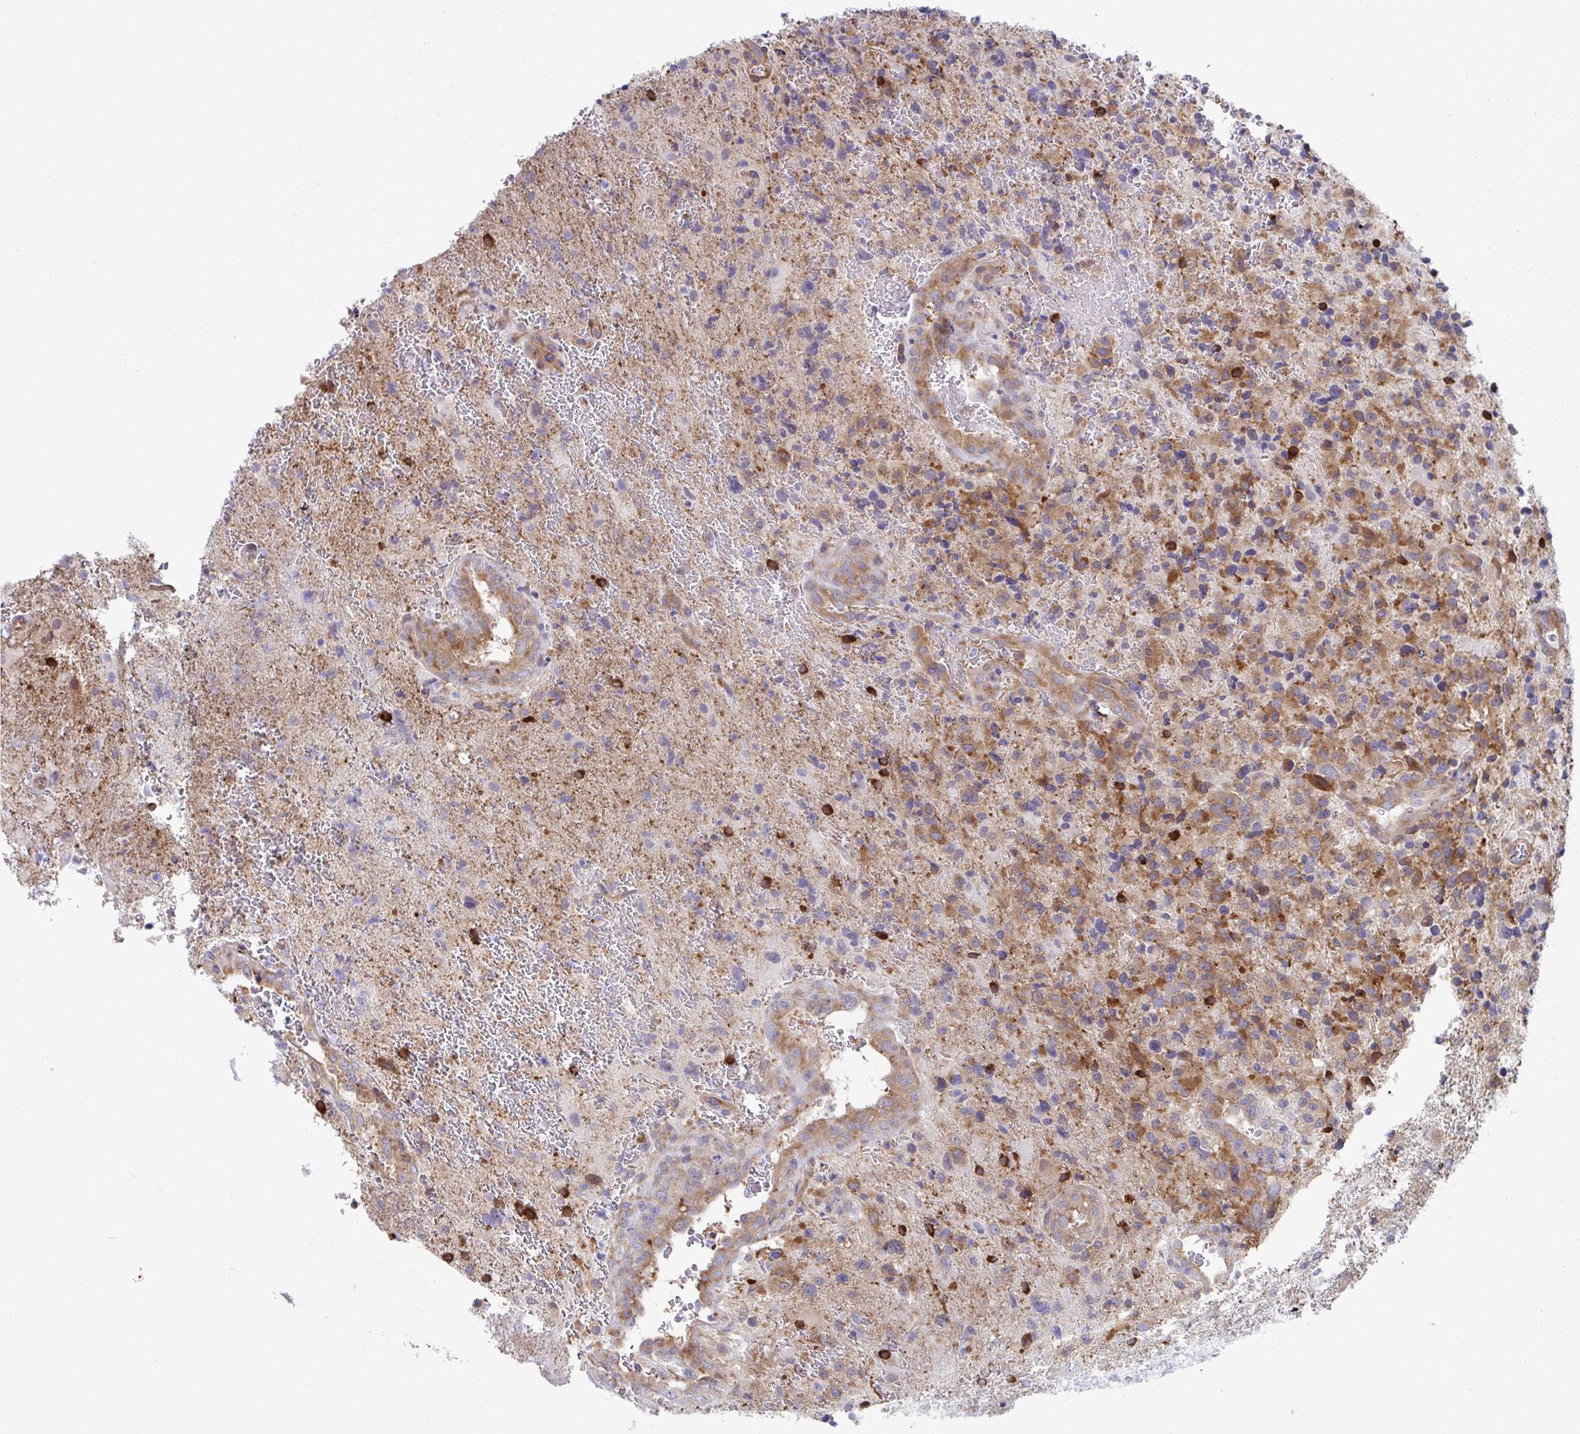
{"staining": {"intensity": "moderate", "quantity": "25%-75%", "location": "cytoplasmic/membranous"}, "tissue": "glioma", "cell_type": "Tumor cells", "image_type": "cancer", "snomed": [{"axis": "morphology", "description": "Glioma, malignant, High grade"}, {"axis": "topography", "description": "Brain"}], "caption": "Protein staining displays moderate cytoplasmic/membranous staining in about 25%-75% of tumor cells in malignant glioma (high-grade). Nuclei are stained in blue.", "gene": "WNK1", "patient": {"sex": "male", "age": 53}}